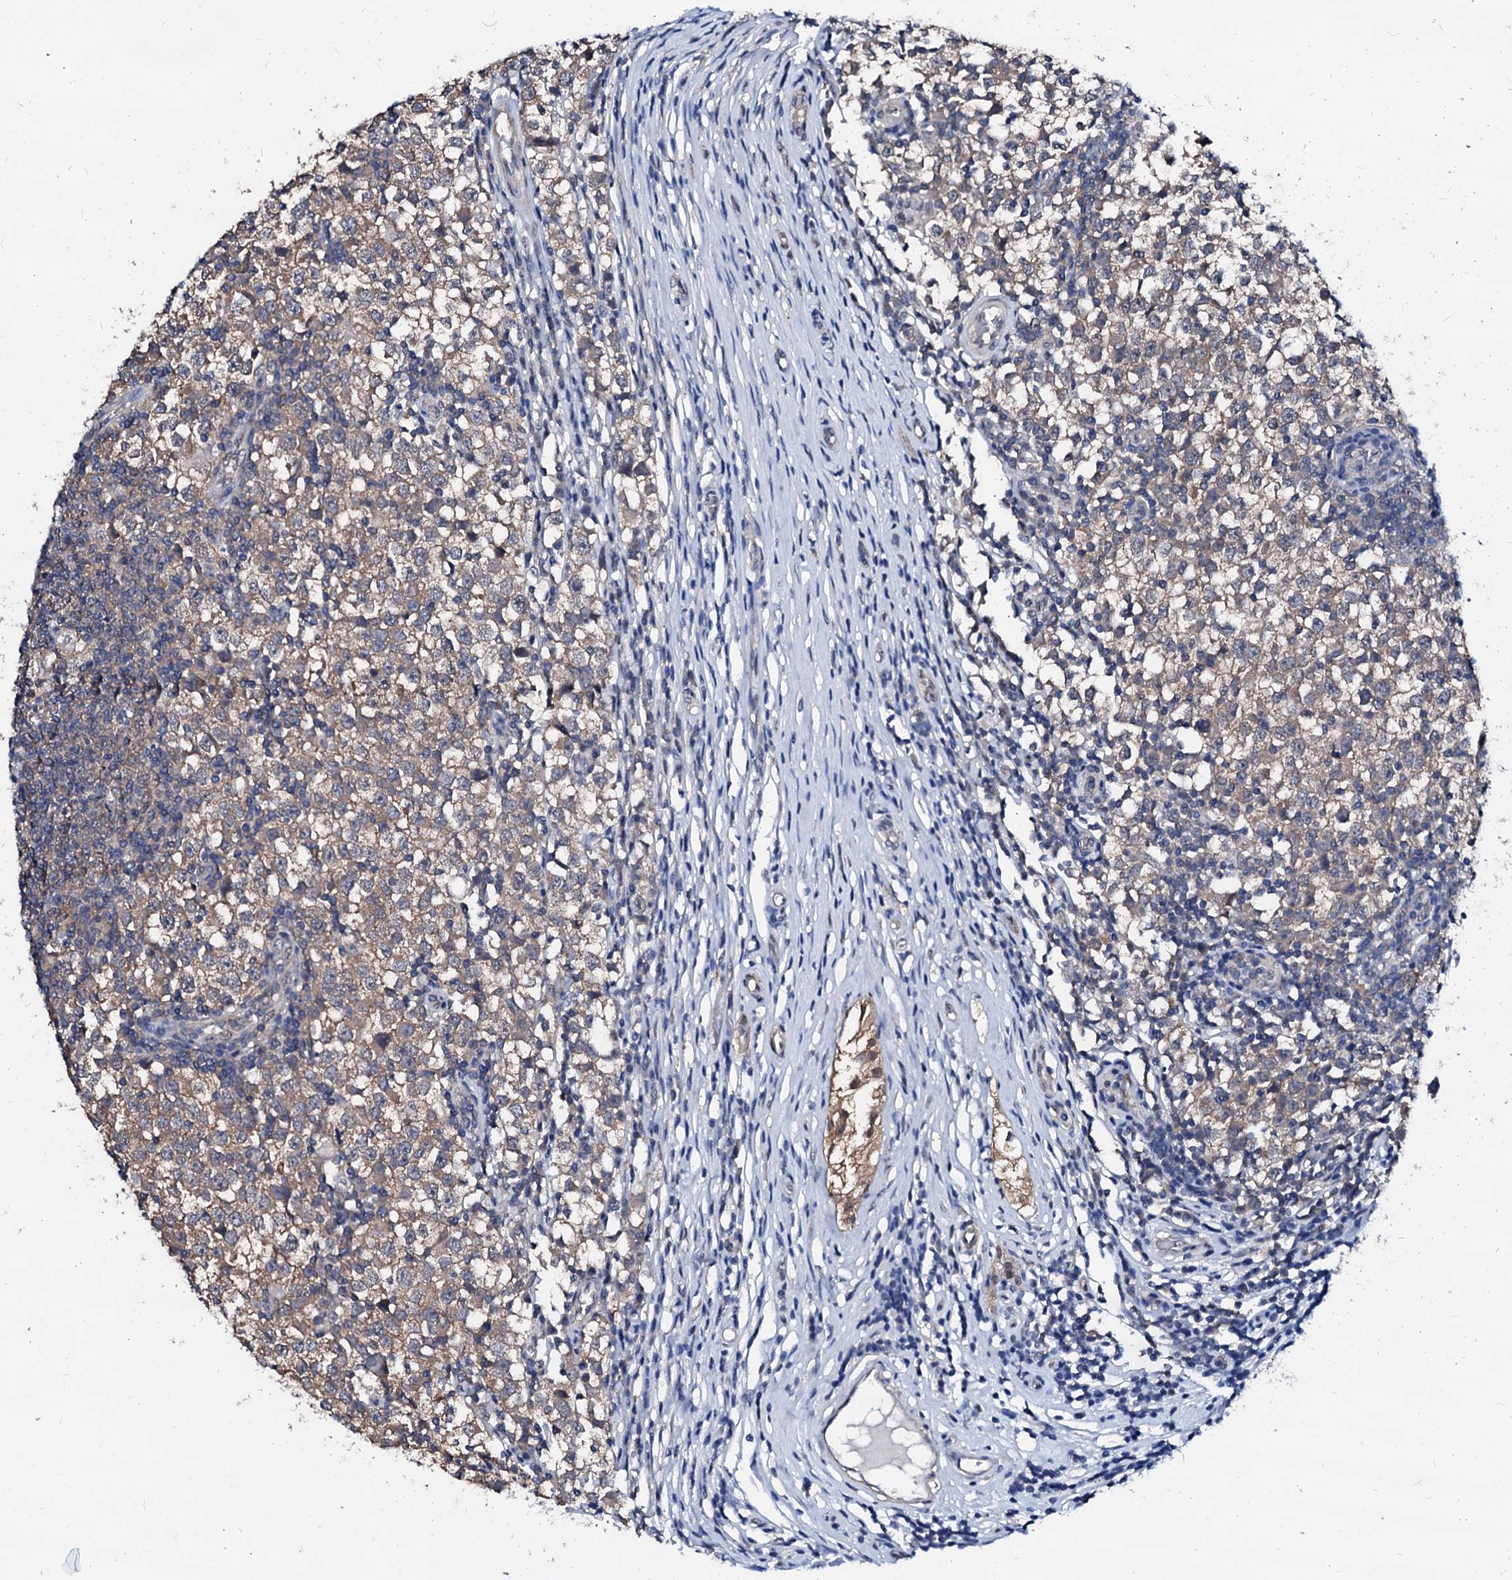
{"staining": {"intensity": "weak", "quantity": ">75%", "location": "cytoplasmic/membranous"}, "tissue": "testis cancer", "cell_type": "Tumor cells", "image_type": "cancer", "snomed": [{"axis": "morphology", "description": "Seminoma, NOS"}, {"axis": "topography", "description": "Testis"}], "caption": "IHC histopathology image of seminoma (testis) stained for a protein (brown), which demonstrates low levels of weak cytoplasmic/membranous expression in approximately >75% of tumor cells.", "gene": "CSN2", "patient": {"sex": "male", "age": 65}}